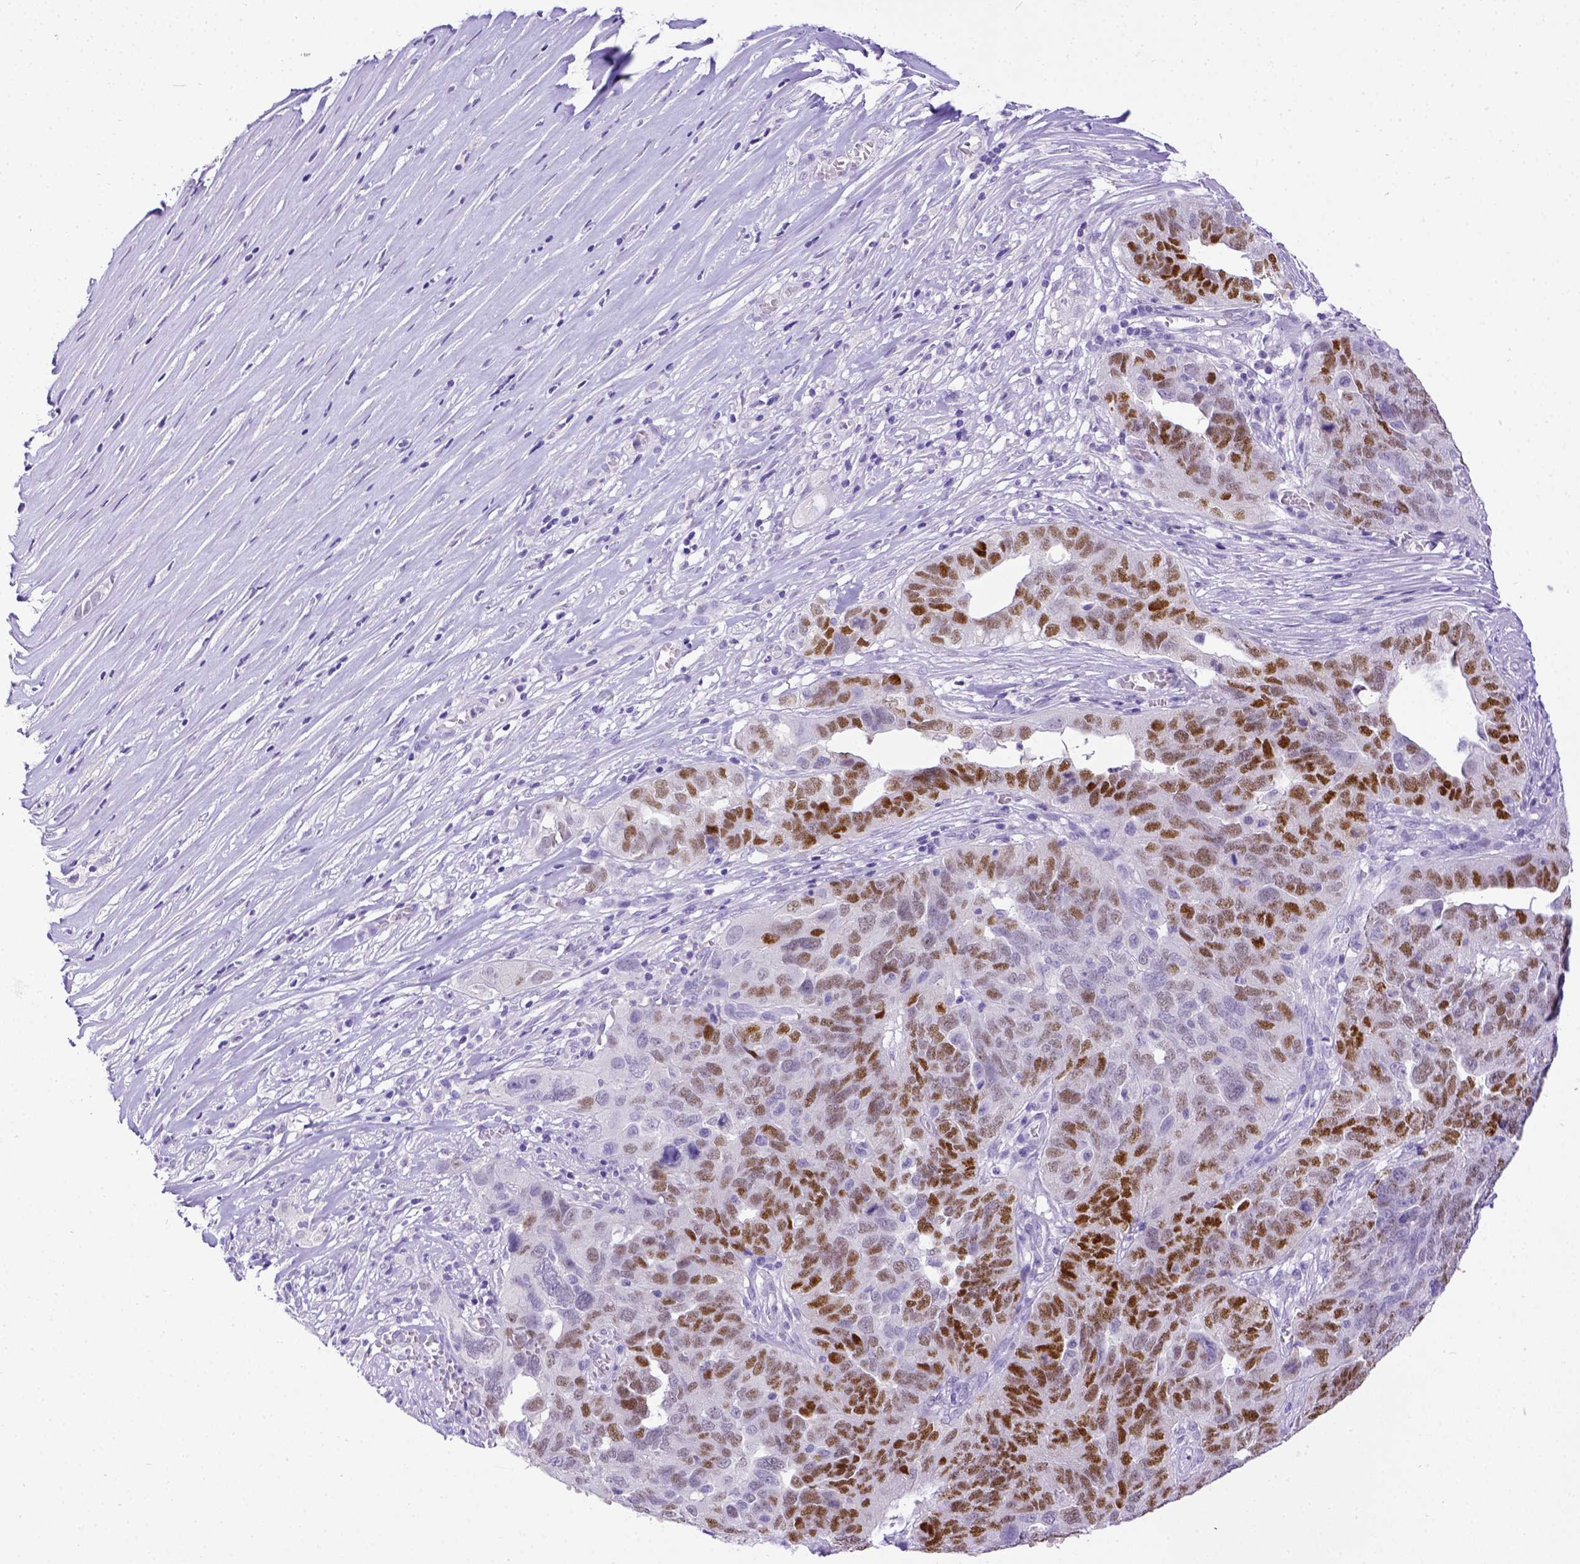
{"staining": {"intensity": "strong", "quantity": "<25%", "location": "nuclear"}, "tissue": "ovarian cancer", "cell_type": "Tumor cells", "image_type": "cancer", "snomed": [{"axis": "morphology", "description": "Carcinoma, endometroid"}, {"axis": "topography", "description": "Soft tissue"}, {"axis": "topography", "description": "Ovary"}], "caption": "Human ovarian cancer (endometroid carcinoma) stained with a protein marker reveals strong staining in tumor cells.", "gene": "ESR1", "patient": {"sex": "female", "age": 52}}